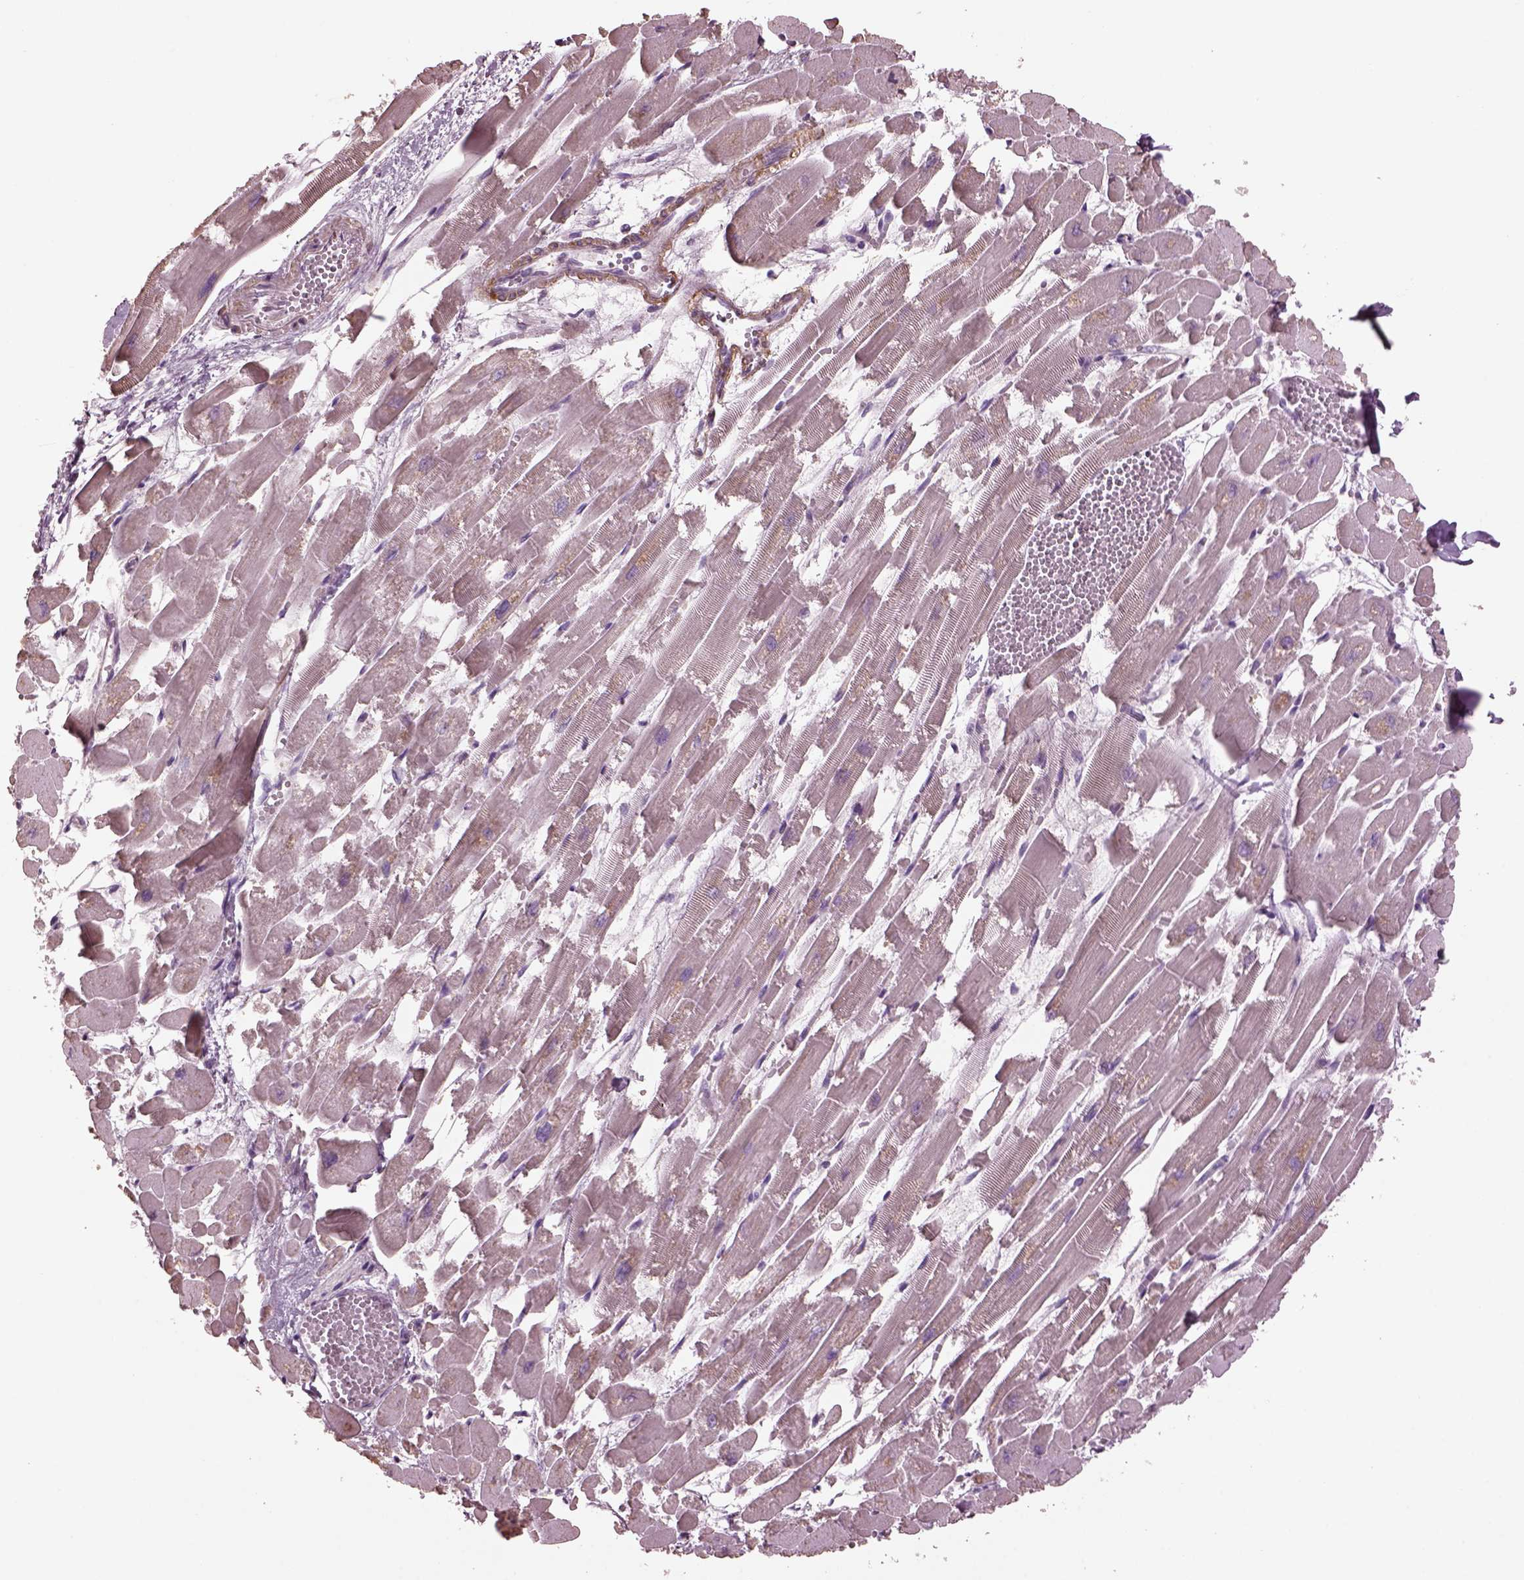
{"staining": {"intensity": "negative", "quantity": "none", "location": "none"}, "tissue": "heart muscle", "cell_type": "Cardiomyocytes", "image_type": "normal", "snomed": [{"axis": "morphology", "description": "Normal tissue, NOS"}, {"axis": "topography", "description": "Heart"}], "caption": "This is a photomicrograph of immunohistochemistry staining of normal heart muscle, which shows no positivity in cardiomyocytes.", "gene": "SPATA7", "patient": {"sex": "female", "age": 52}}